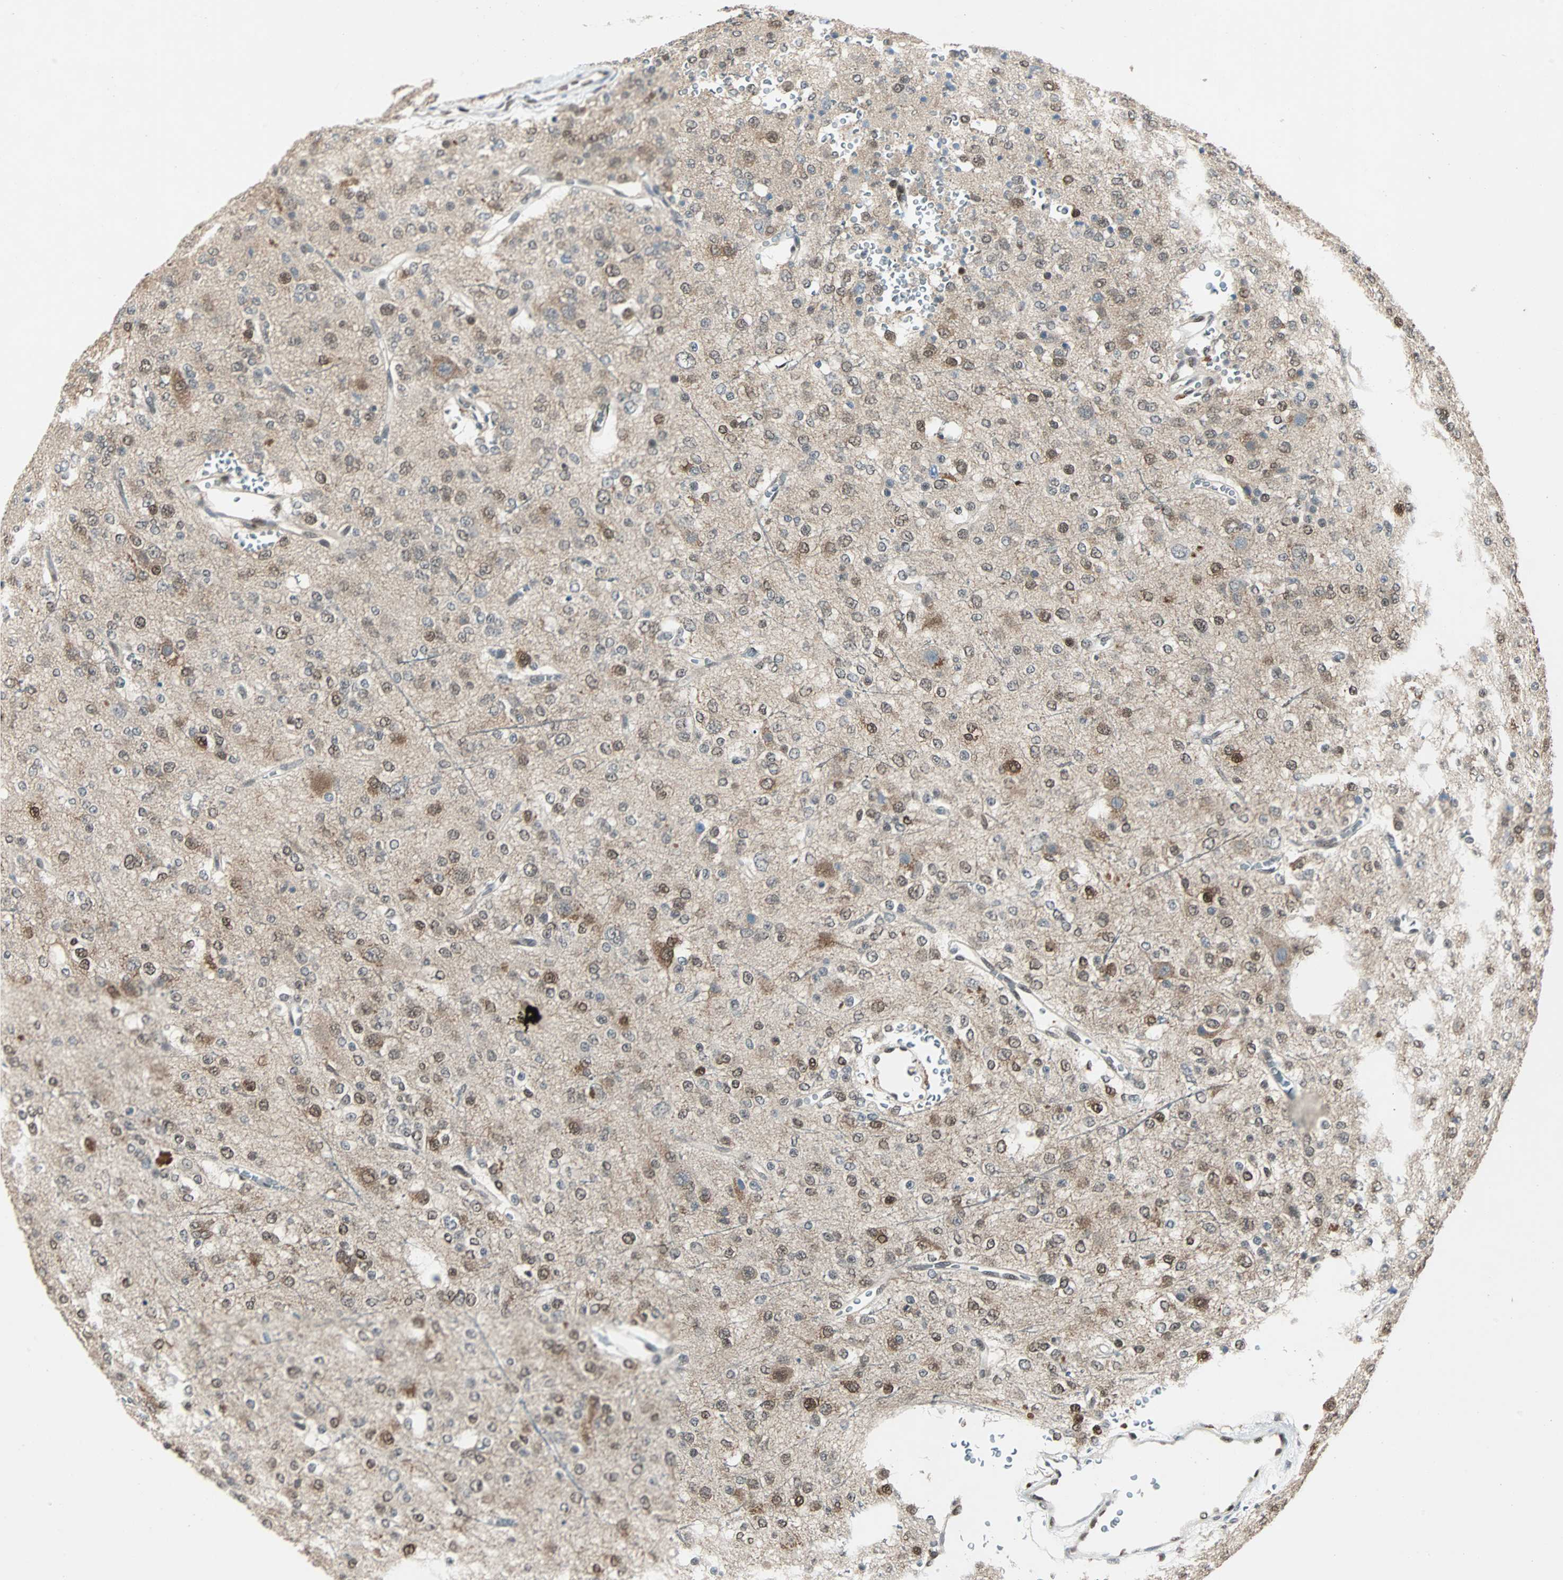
{"staining": {"intensity": "moderate", "quantity": "25%-75%", "location": "cytoplasmic/membranous,nuclear"}, "tissue": "glioma", "cell_type": "Tumor cells", "image_type": "cancer", "snomed": [{"axis": "morphology", "description": "Glioma, malignant, Low grade"}, {"axis": "topography", "description": "Brain"}], "caption": "High-power microscopy captured an immunohistochemistry histopathology image of malignant low-grade glioma, revealing moderate cytoplasmic/membranous and nuclear positivity in approximately 25%-75% of tumor cells.", "gene": "ACLY", "patient": {"sex": "male", "age": 38}}